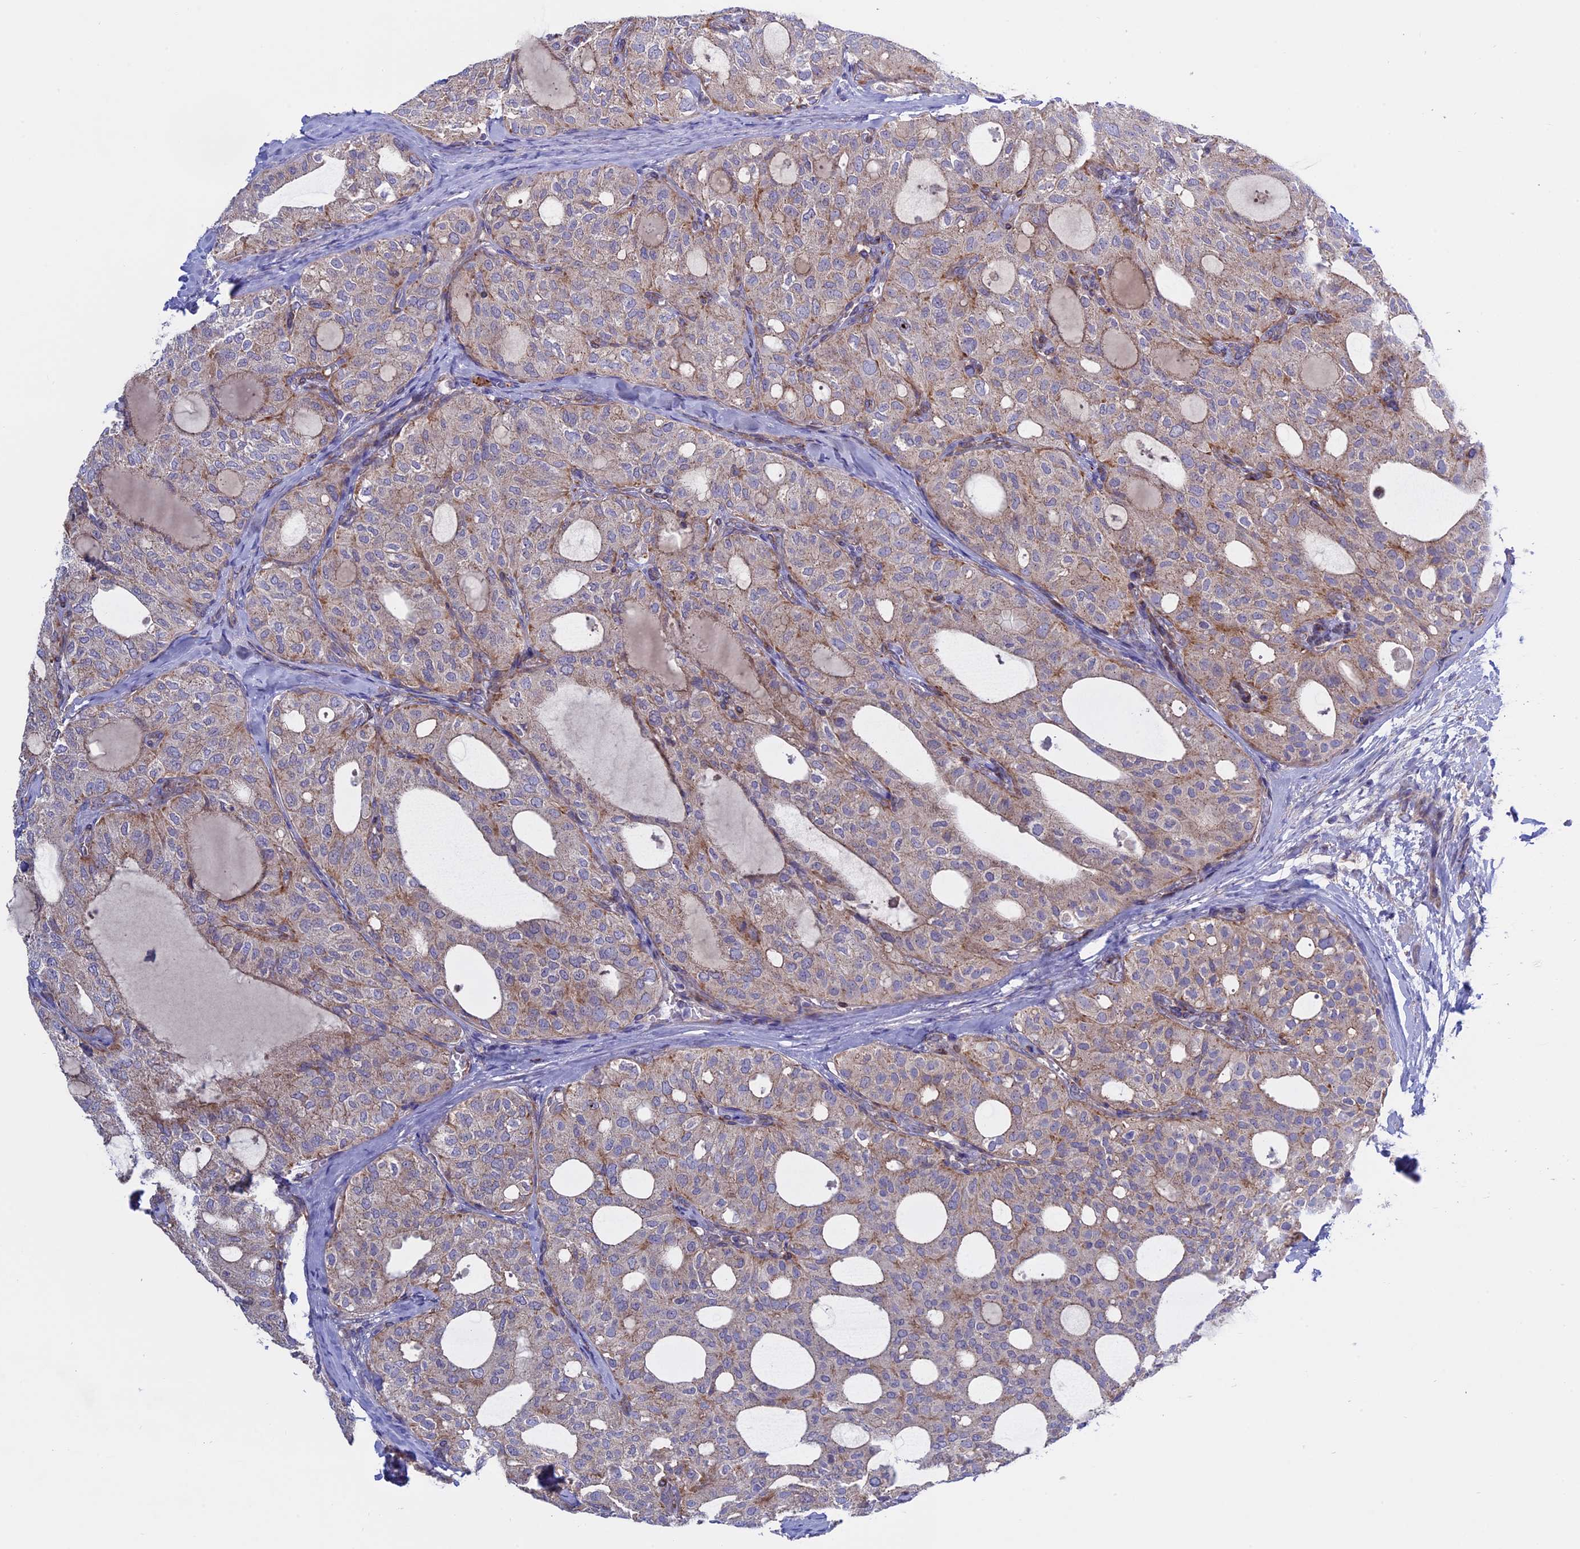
{"staining": {"intensity": "weak", "quantity": "25%-75%", "location": "cytoplasmic/membranous"}, "tissue": "thyroid cancer", "cell_type": "Tumor cells", "image_type": "cancer", "snomed": [{"axis": "morphology", "description": "Follicular adenoma carcinoma, NOS"}, {"axis": "topography", "description": "Thyroid gland"}], "caption": "There is low levels of weak cytoplasmic/membranous staining in tumor cells of thyroid follicular adenoma carcinoma, as demonstrated by immunohistochemical staining (brown color).", "gene": "ETFDH", "patient": {"sex": "male", "age": 75}}